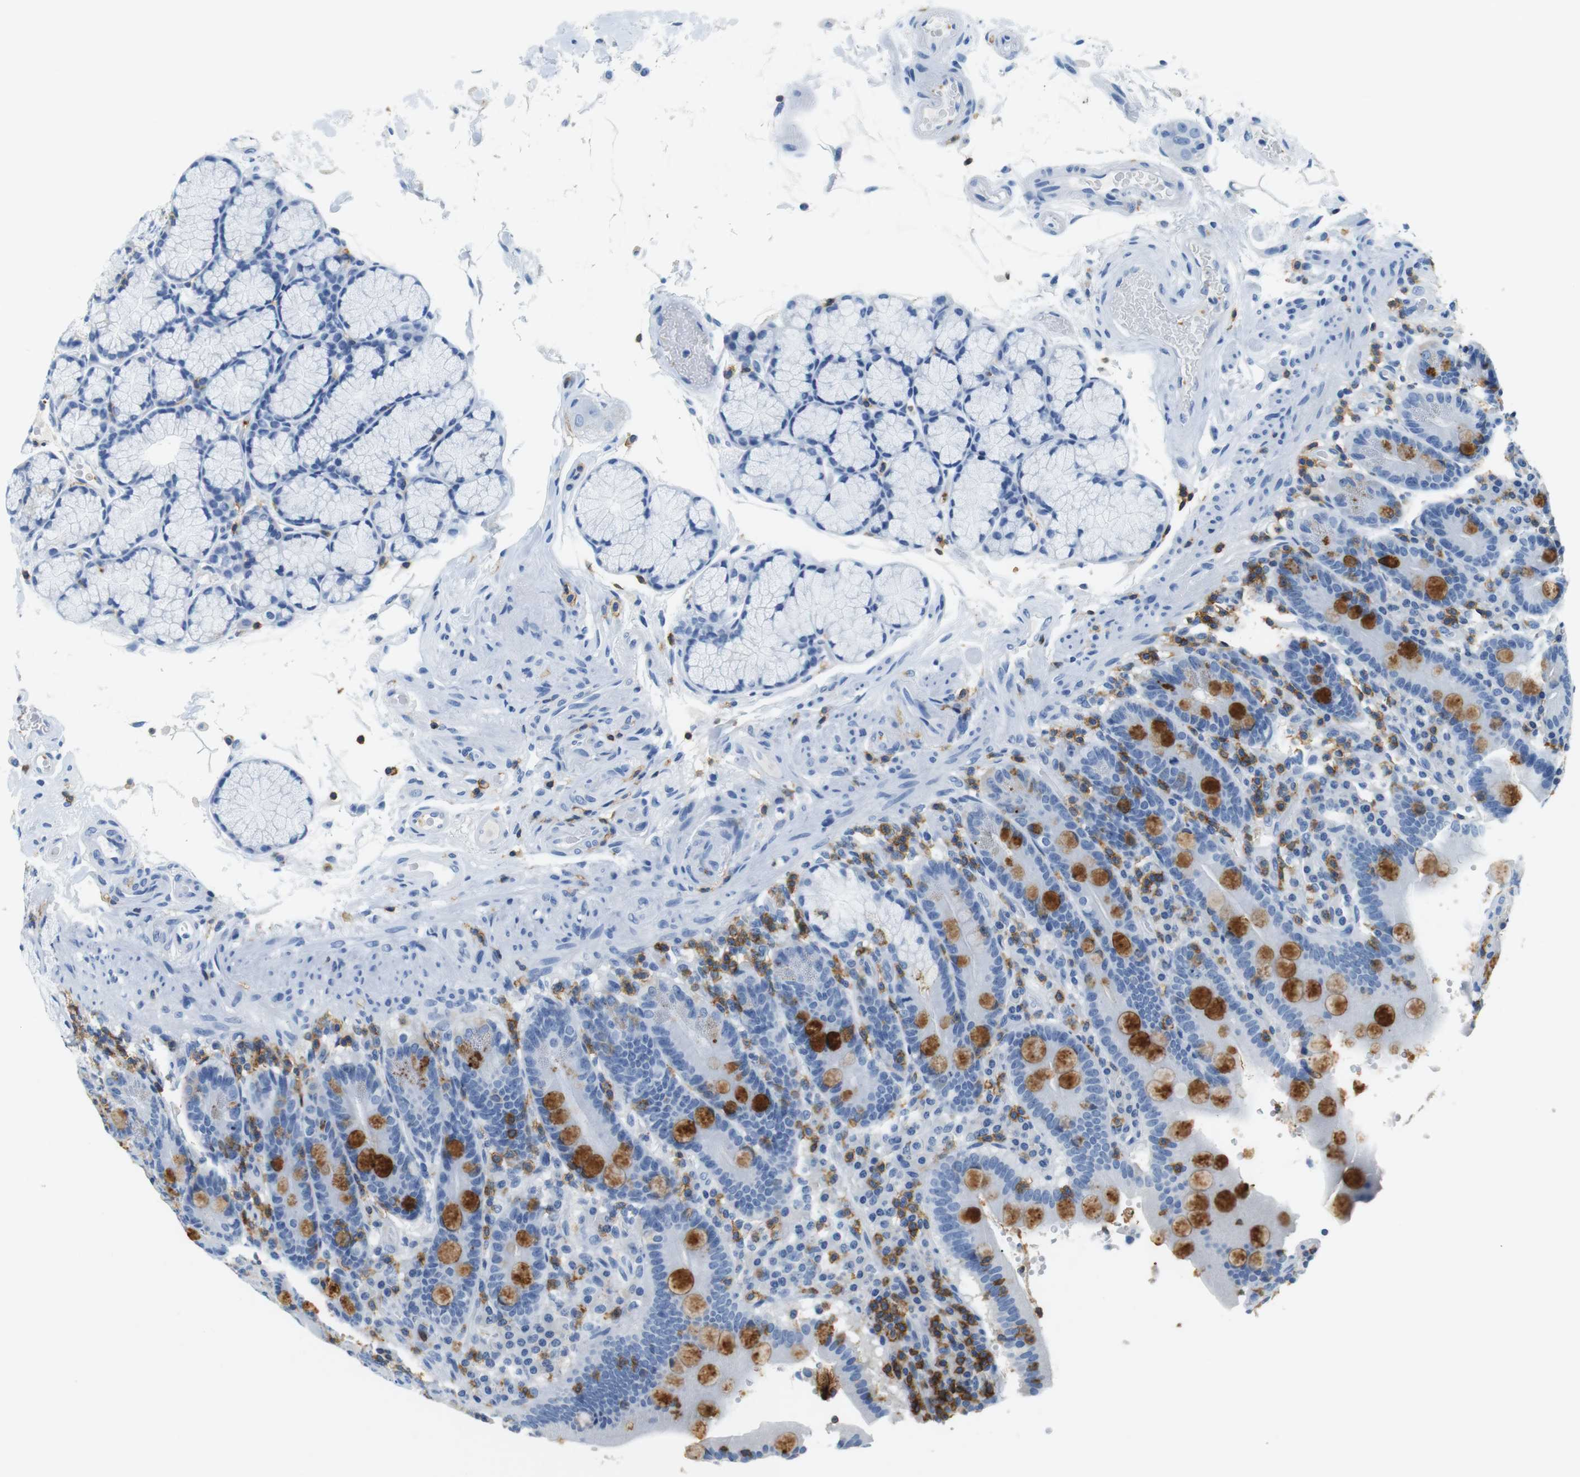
{"staining": {"intensity": "strong", "quantity": "<25%", "location": "cytoplasmic/membranous"}, "tissue": "duodenum", "cell_type": "Glandular cells", "image_type": "normal", "snomed": [{"axis": "morphology", "description": "Normal tissue, NOS"}, {"axis": "topography", "description": "Small intestine, NOS"}], "caption": "Protein expression analysis of normal human duodenum reveals strong cytoplasmic/membranous staining in about <25% of glandular cells. Using DAB (brown) and hematoxylin (blue) stains, captured at high magnification using brightfield microscopy.", "gene": "LAT", "patient": {"sex": "female", "age": 71}}